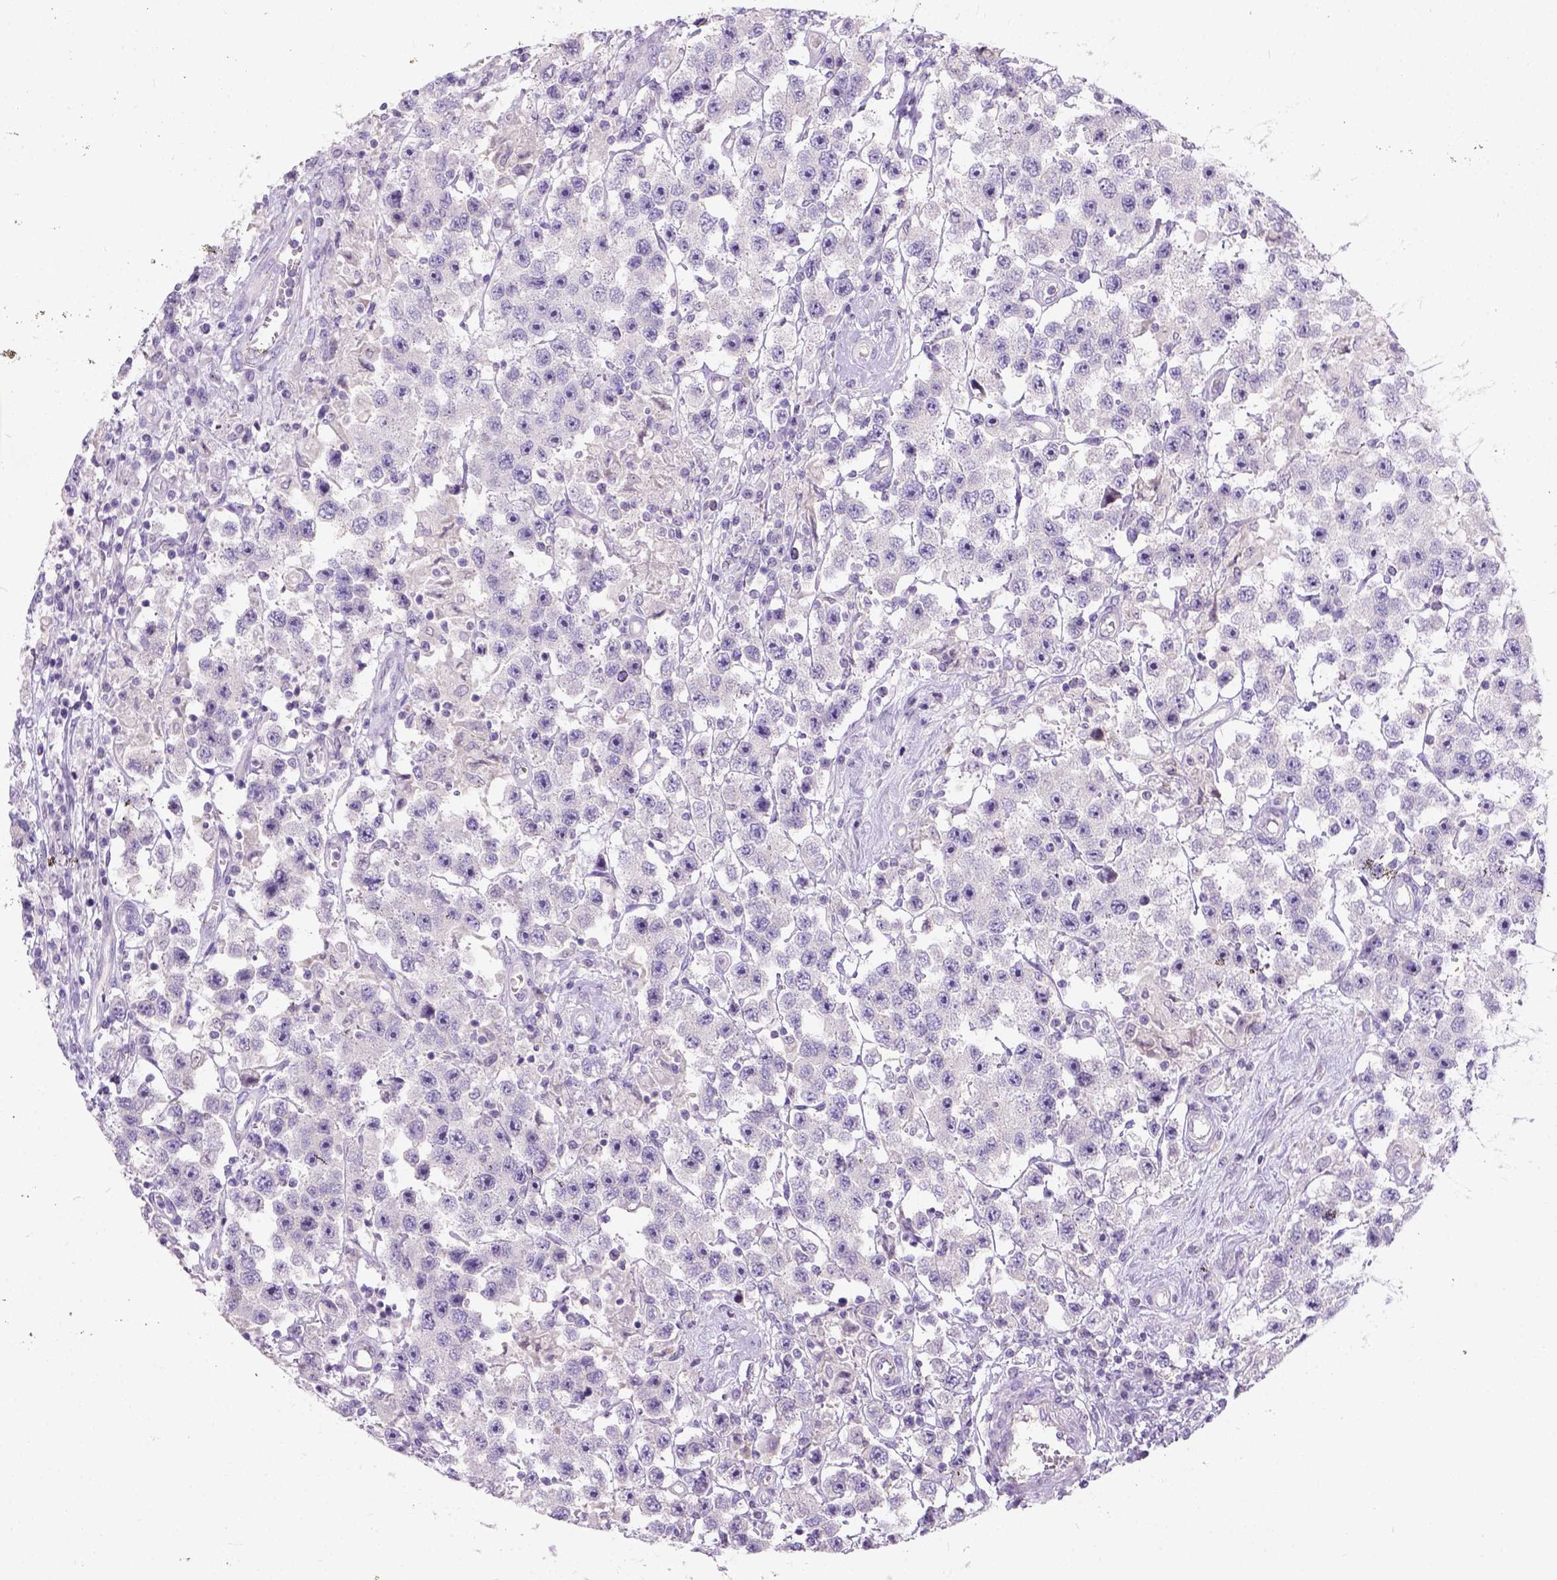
{"staining": {"intensity": "negative", "quantity": "none", "location": "none"}, "tissue": "testis cancer", "cell_type": "Tumor cells", "image_type": "cancer", "snomed": [{"axis": "morphology", "description": "Seminoma, NOS"}, {"axis": "topography", "description": "Testis"}], "caption": "Tumor cells show no significant positivity in testis cancer.", "gene": "C20orf144", "patient": {"sex": "male", "age": 45}}